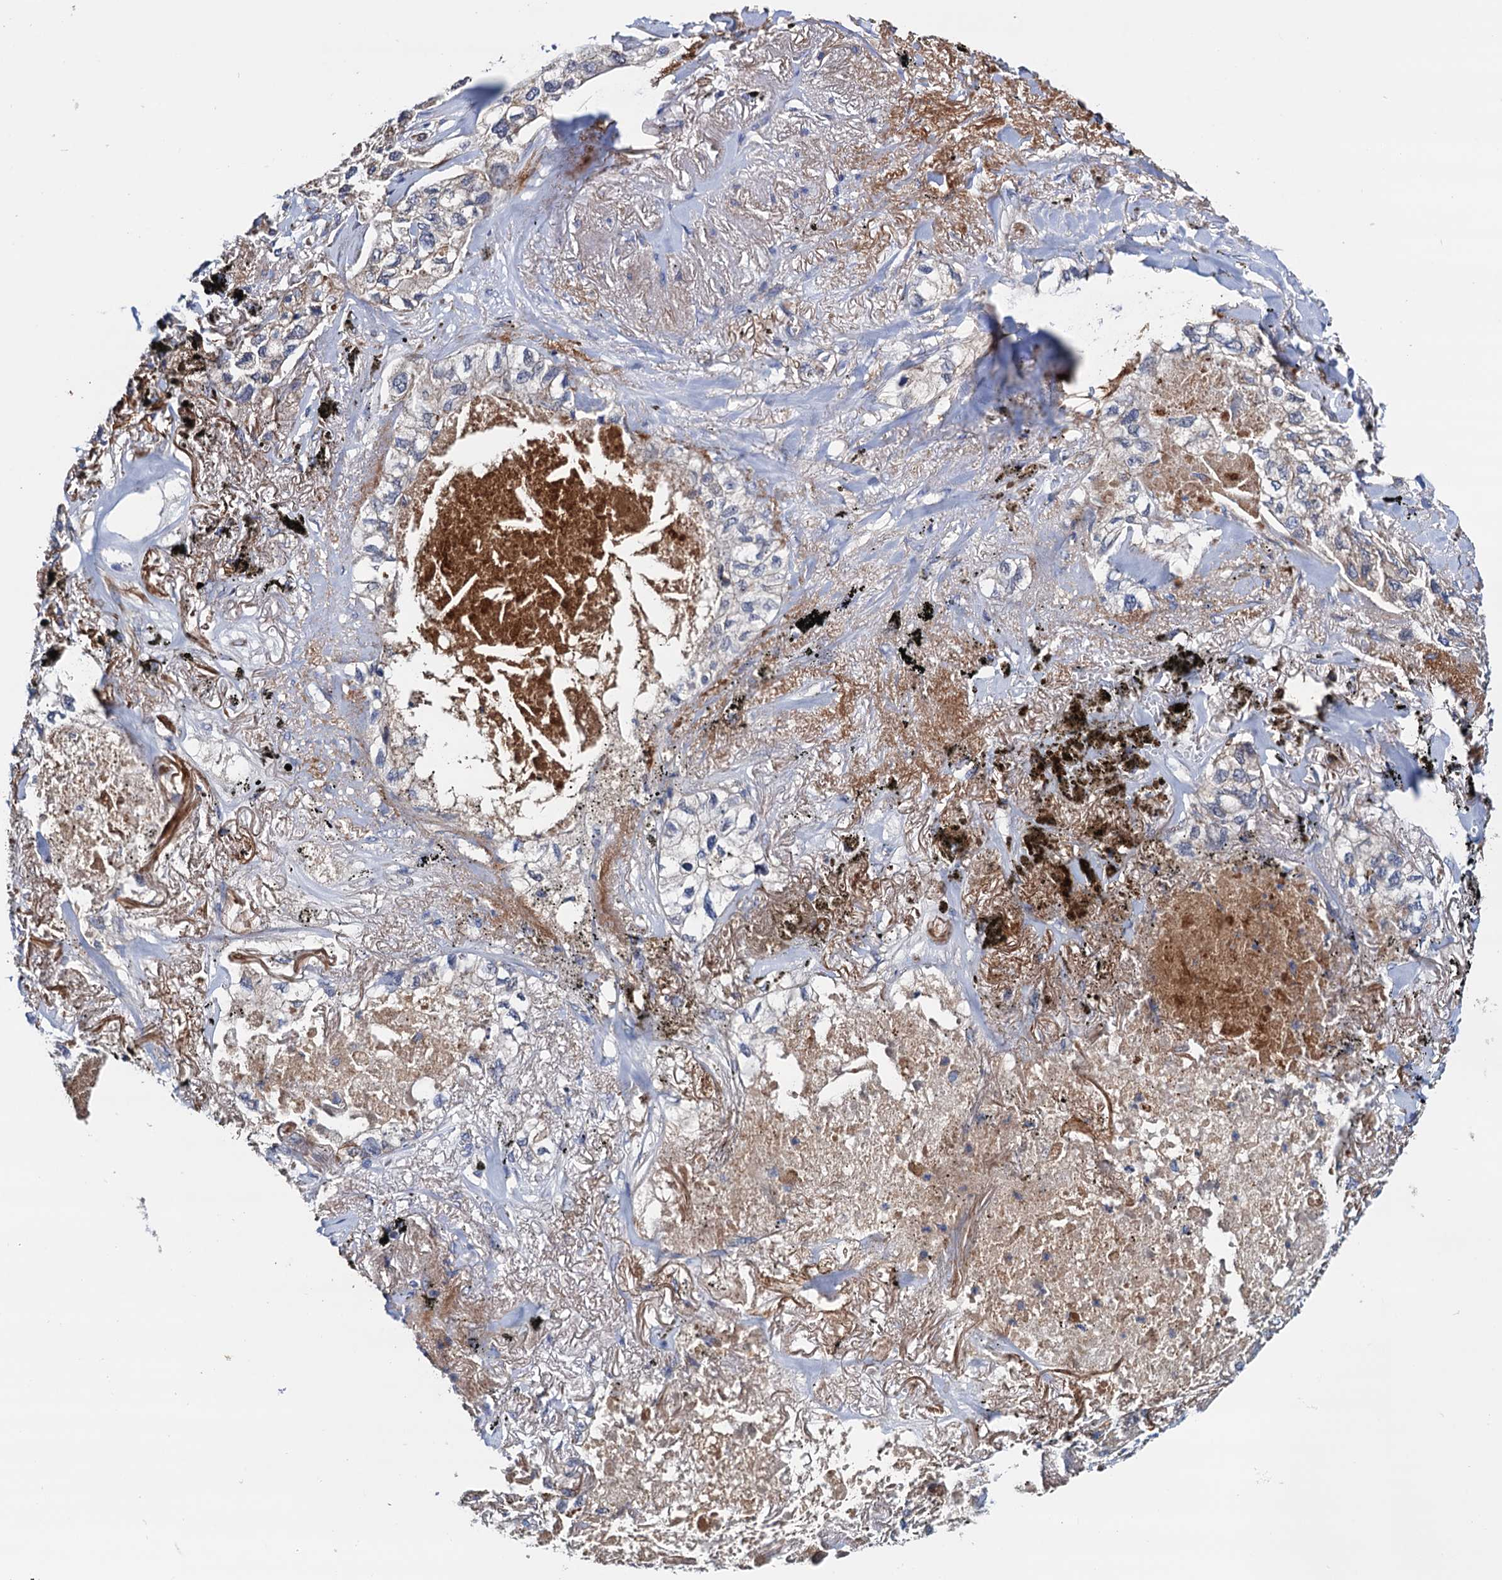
{"staining": {"intensity": "negative", "quantity": "none", "location": "none"}, "tissue": "lung cancer", "cell_type": "Tumor cells", "image_type": "cancer", "snomed": [{"axis": "morphology", "description": "Adenocarcinoma, NOS"}, {"axis": "topography", "description": "Lung"}], "caption": "Tumor cells are negative for brown protein staining in lung adenocarcinoma. (DAB immunohistochemistry visualized using brightfield microscopy, high magnification).", "gene": "RASSF9", "patient": {"sex": "male", "age": 65}}